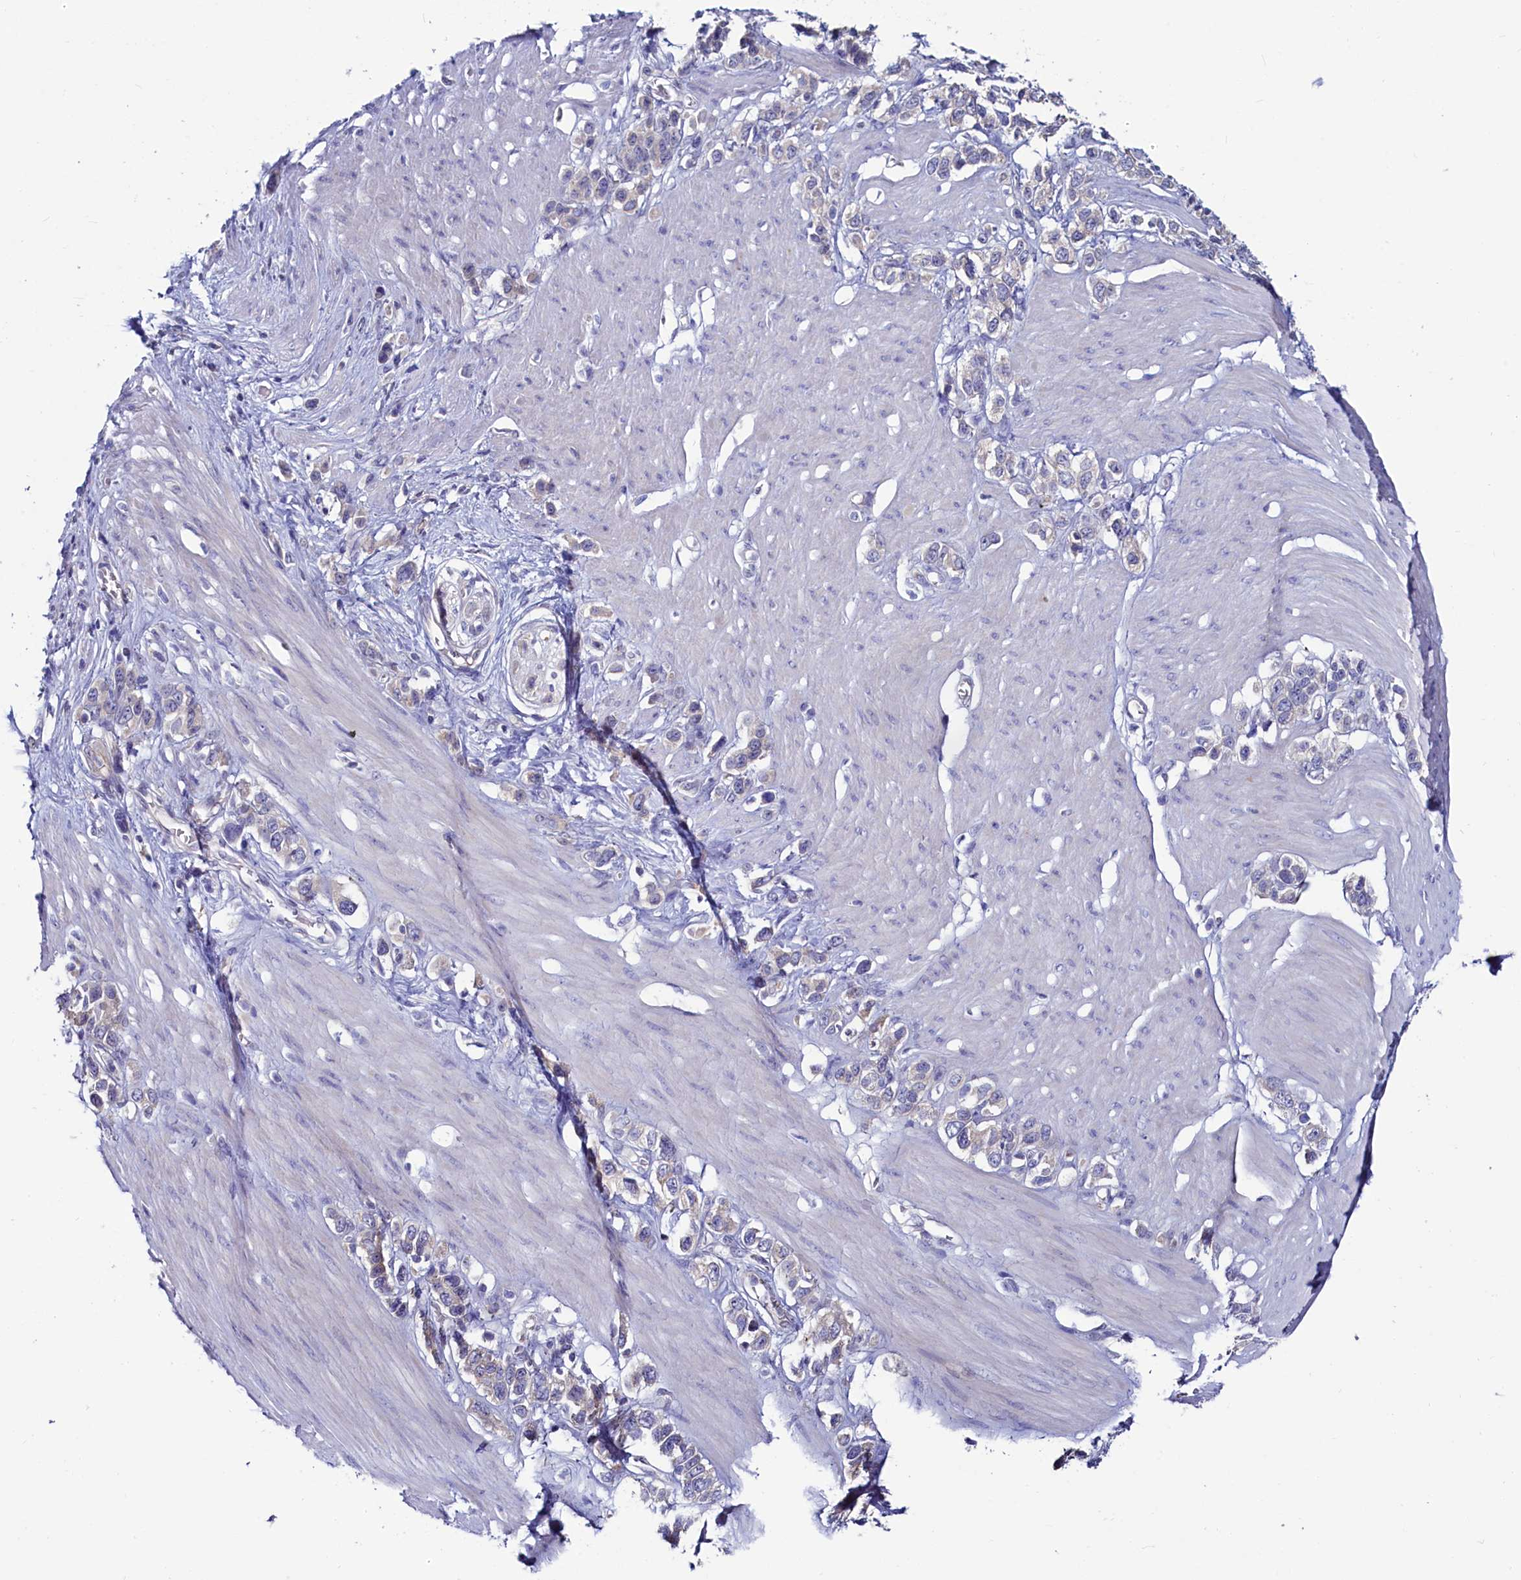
{"staining": {"intensity": "weak", "quantity": "<25%", "location": "cytoplasmic/membranous"}, "tissue": "stomach cancer", "cell_type": "Tumor cells", "image_type": "cancer", "snomed": [{"axis": "morphology", "description": "Adenocarcinoma, NOS"}, {"axis": "morphology", "description": "Adenocarcinoma, High grade"}, {"axis": "topography", "description": "Stomach, upper"}, {"axis": "topography", "description": "Stomach, lower"}], "caption": "Immunohistochemistry micrograph of neoplastic tissue: high-grade adenocarcinoma (stomach) stained with DAB exhibits no significant protein staining in tumor cells.", "gene": "ASTE1", "patient": {"sex": "female", "age": 65}}